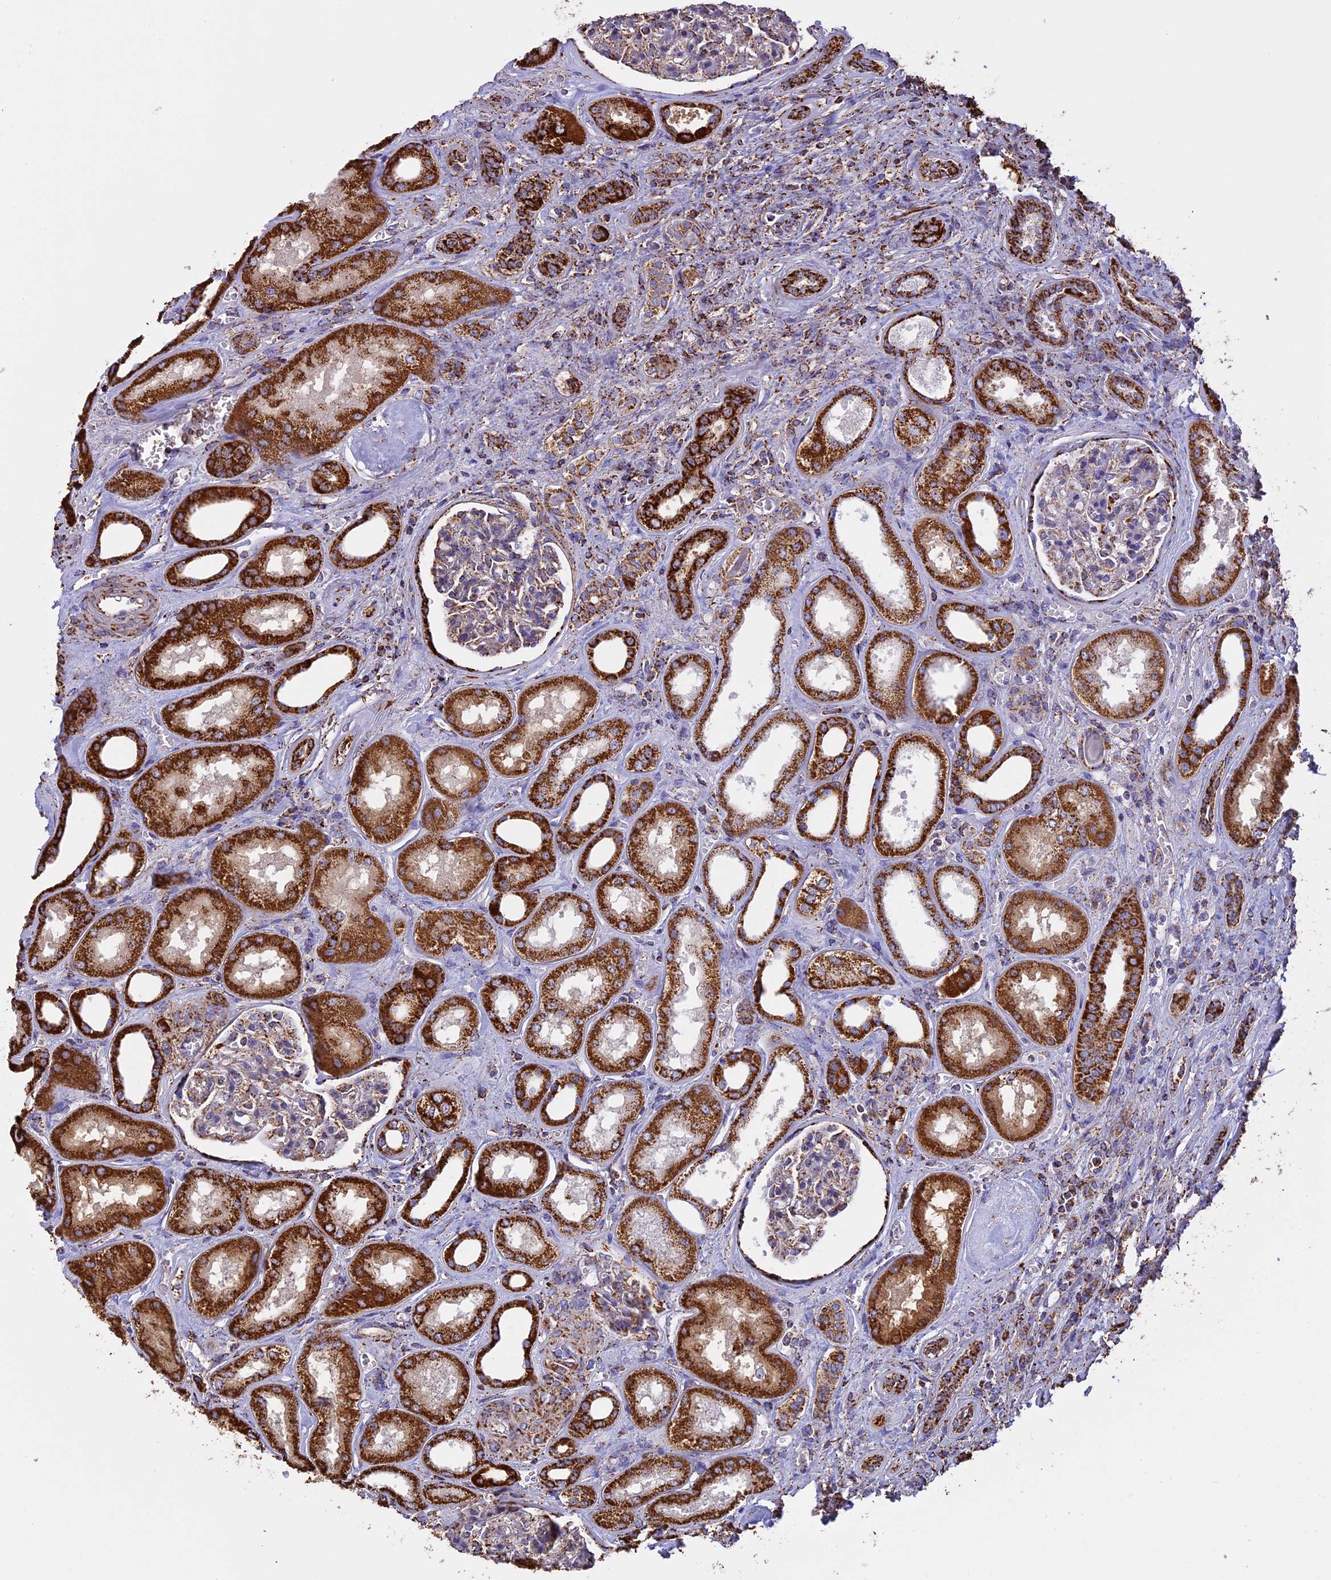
{"staining": {"intensity": "weak", "quantity": "<25%", "location": "cytoplasmic/membranous"}, "tissue": "kidney", "cell_type": "Cells in glomeruli", "image_type": "normal", "snomed": [{"axis": "morphology", "description": "Normal tissue, NOS"}, {"axis": "morphology", "description": "Adenocarcinoma, NOS"}, {"axis": "topography", "description": "Kidney"}], "caption": "Histopathology image shows no protein staining in cells in glomeruli of benign kidney. Nuclei are stained in blue.", "gene": "KCNG1", "patient": {"sex": "female", "age": 68}}